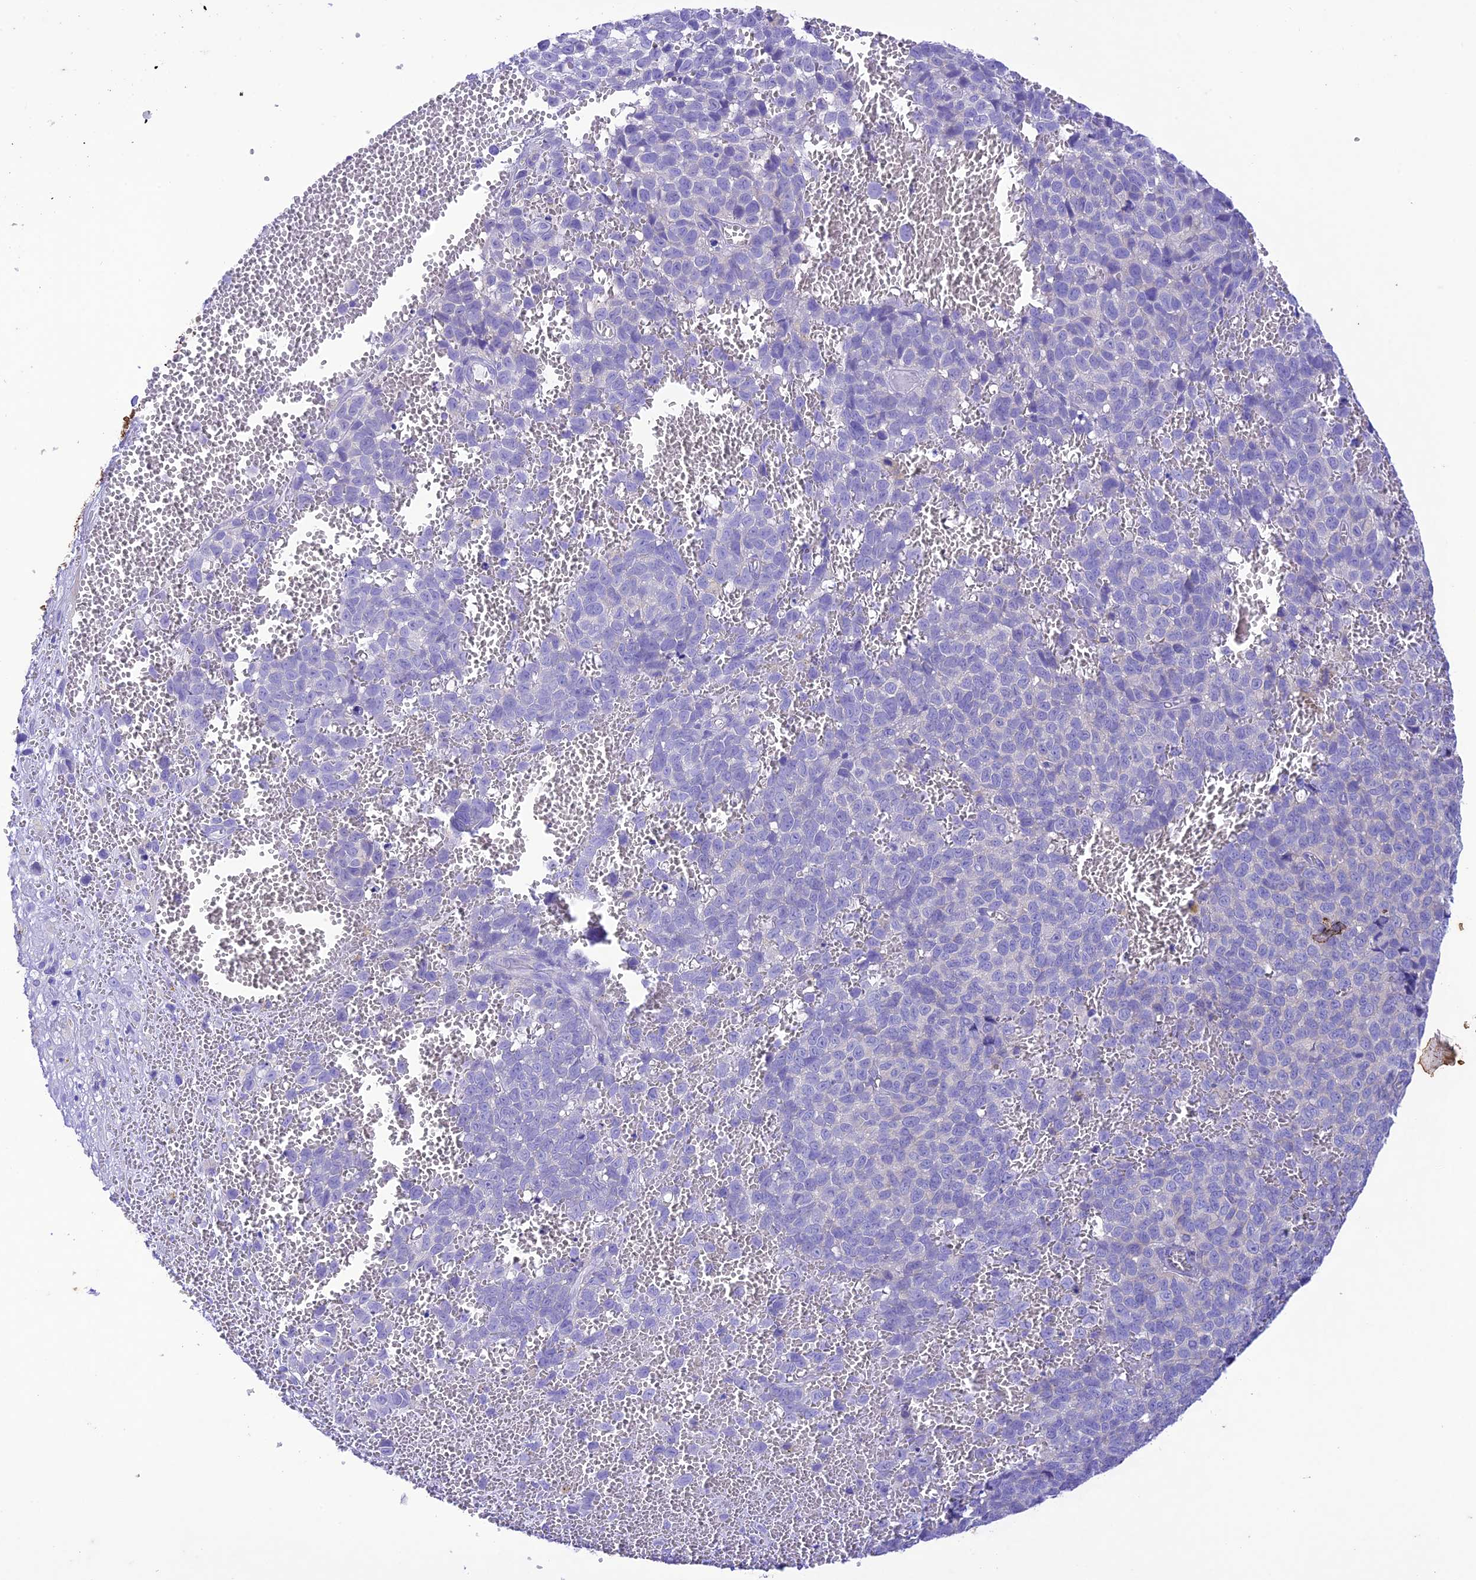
{"staining": {"intensity": "negative", "quantity": "none", "location": "none"}, "tissue": "melanoma", "cell_type": "Tumor cells", "image_type": "cancer", "snomed": [{"axis": "morphology", "description": "Malignant melanoma, NOS"}, {"axis": "topography", "description": "Nose, NOS"}], "caption": "Tumor cells show no significant positivity in melanoma. (DAB IHC with hematoxylin counter stain).", "gene": "VPS52", "patient": {"sex": "female", "age": 48}}